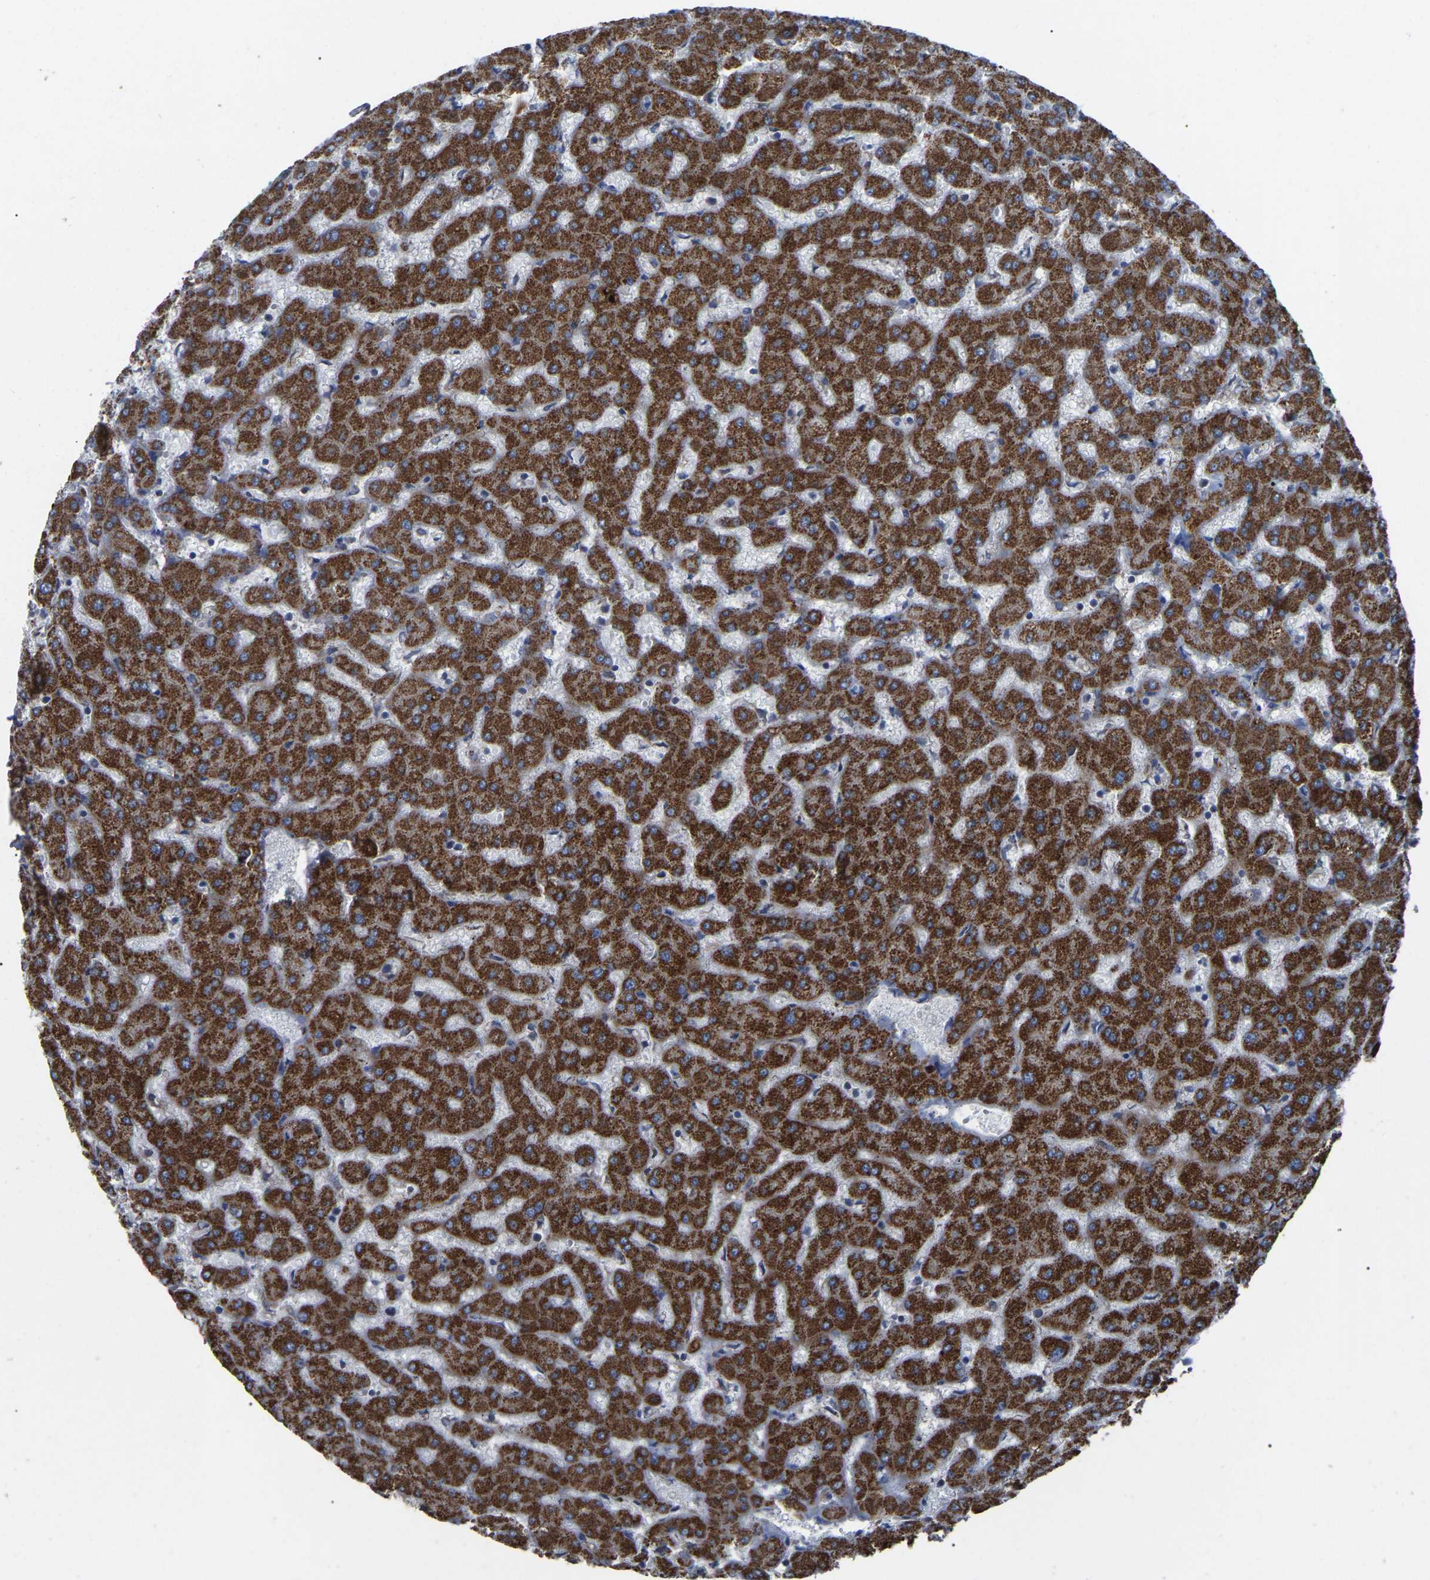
{"staining": {"intensity": "weak", "quantity": ">75%", "location": "cytoplasmic/membranous"}, "tissue": "liver", "cell_type": "Cholangiocytes", "image_type": "normal", "snomed": [{"axis": "morphology", "description": "Normal tissue, NOS"}, {"axis": "topography", "description": "Liver"}], "caption": "A high-resolution photomicrograph shows immunohistochemistry (IHC) staining of unremarkable liver, which exhibits weak cytoplasmic/membranous staining in approximately >75% of cholangiocytes.", "gene": "GCC1", "patient": {"sex": "female", "age": 63}}